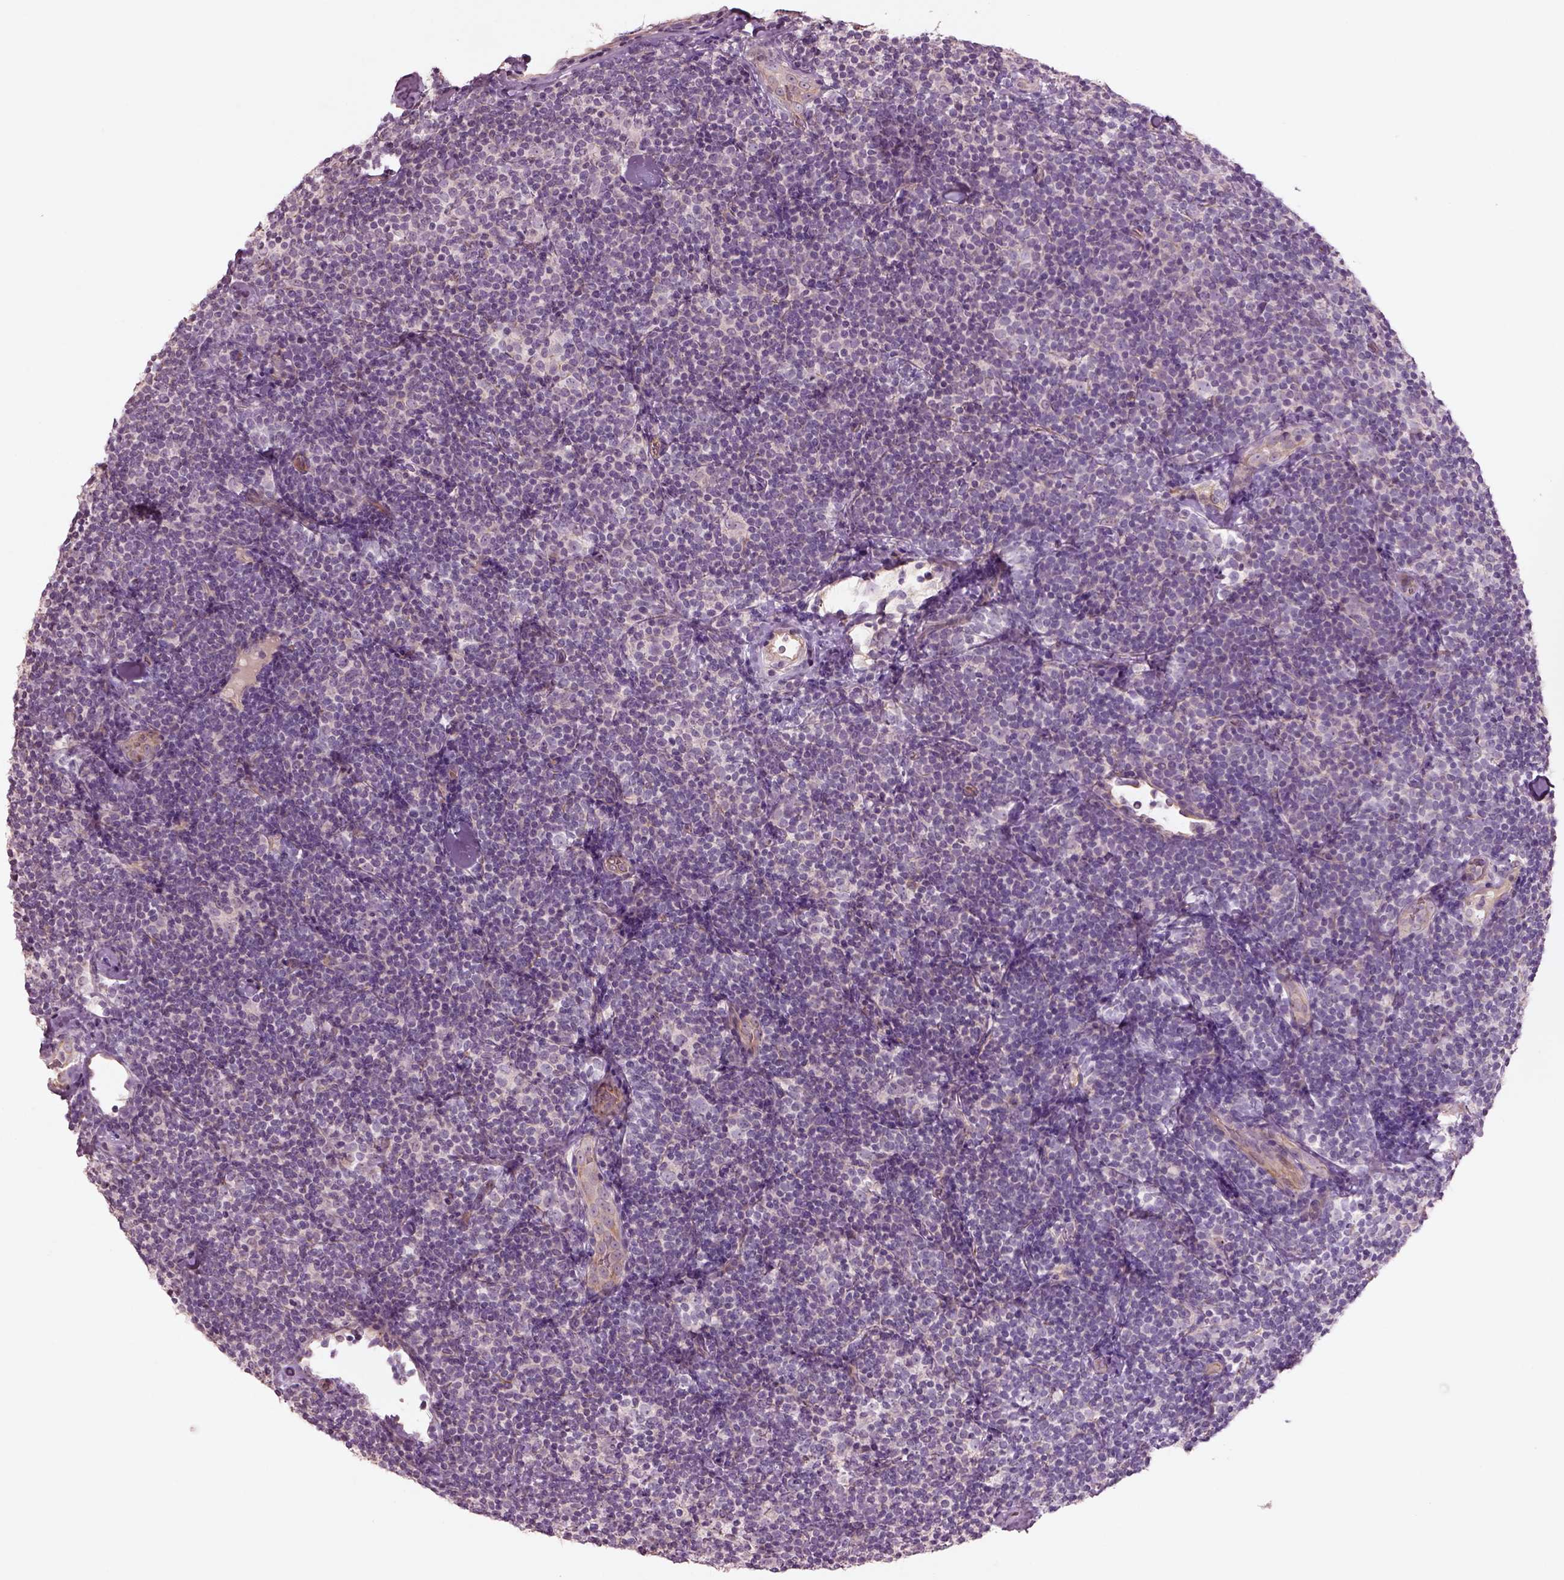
{"staining": {"intensity": "negative", "quantity": "none", "location": "none"}, "tissue": "lymphoma", "cell_type": "Tumor cells", "image_type": "cancer", "snomed": [{"axis": "morphology", "description": "Malignant lymphoma, non-Hodgkin's type, Low grade"}, {"axis": "topography", "description": "Lymph node"}], "caption": "Immunohistochemistry micrograph of neoplastic tissue: human malignant lymphoma, non-Hodgkin's type (low-grade) stained with DAB (3,3'-diaminobenzidine) shows no significant protein positivity in tumor cells.", "gene": "DUOXA2", "patient": {"sex": "female", "age": 56}}